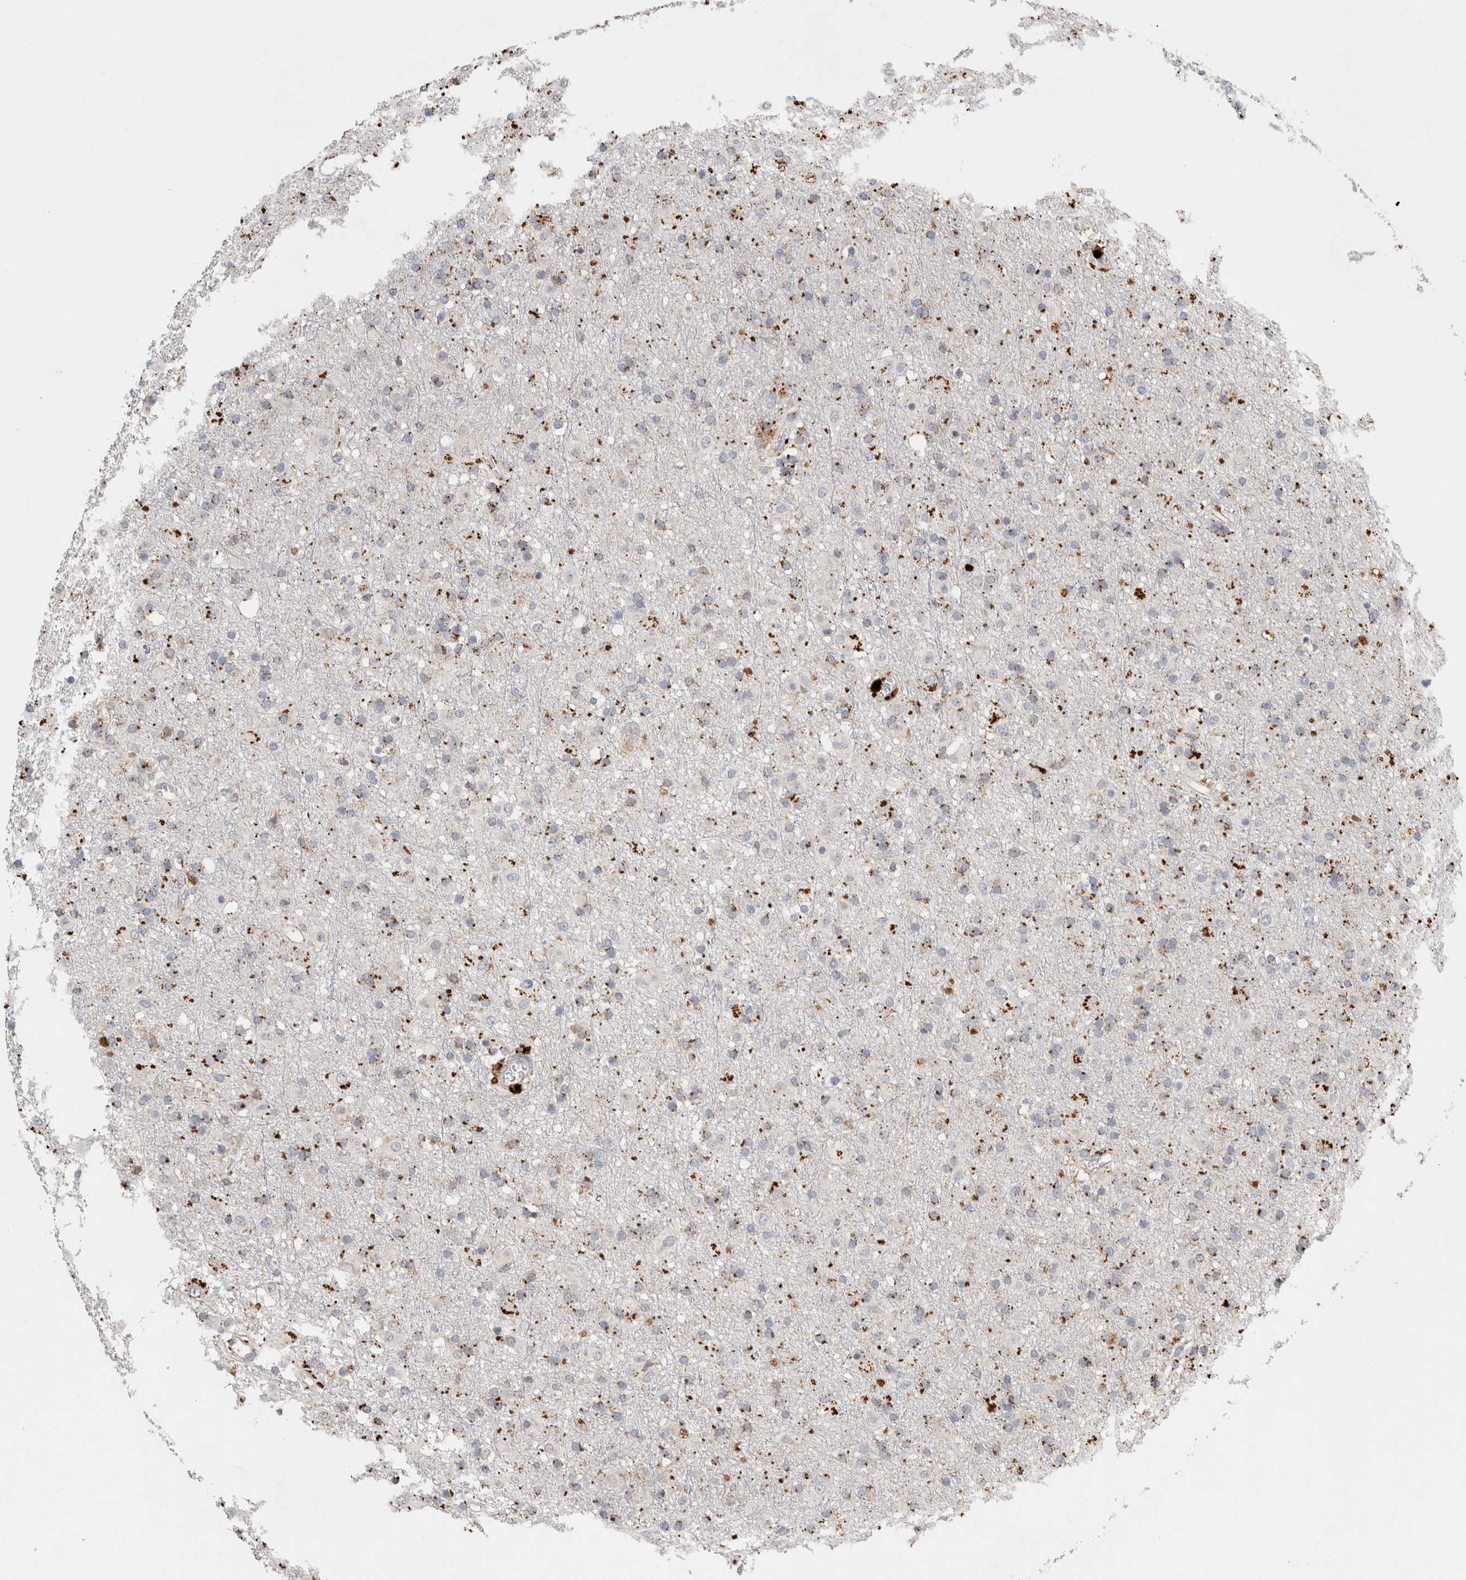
{"staining": {"intensity": "moderate", "quantity": "25%-75%", "location": "cytoplasmic/membranous"}, "tissue": "glioma", "cell_type": "Tumor cells", "image_type": "cancer", "snomed": [{"axis": "morphology", "description": "Glioma, malignant, Low grade"}, {"axis": "topography", "description": "Brain"}], "caption": "Malignant glioma (low-grade) tissue displays moderate cytoplasmic/membranous staining in approximately 25%-75% of tumor cells, visualized by immunohistochemistry.", "gene": "CTSA", "patient": {"sex": "male", "age": 65}}